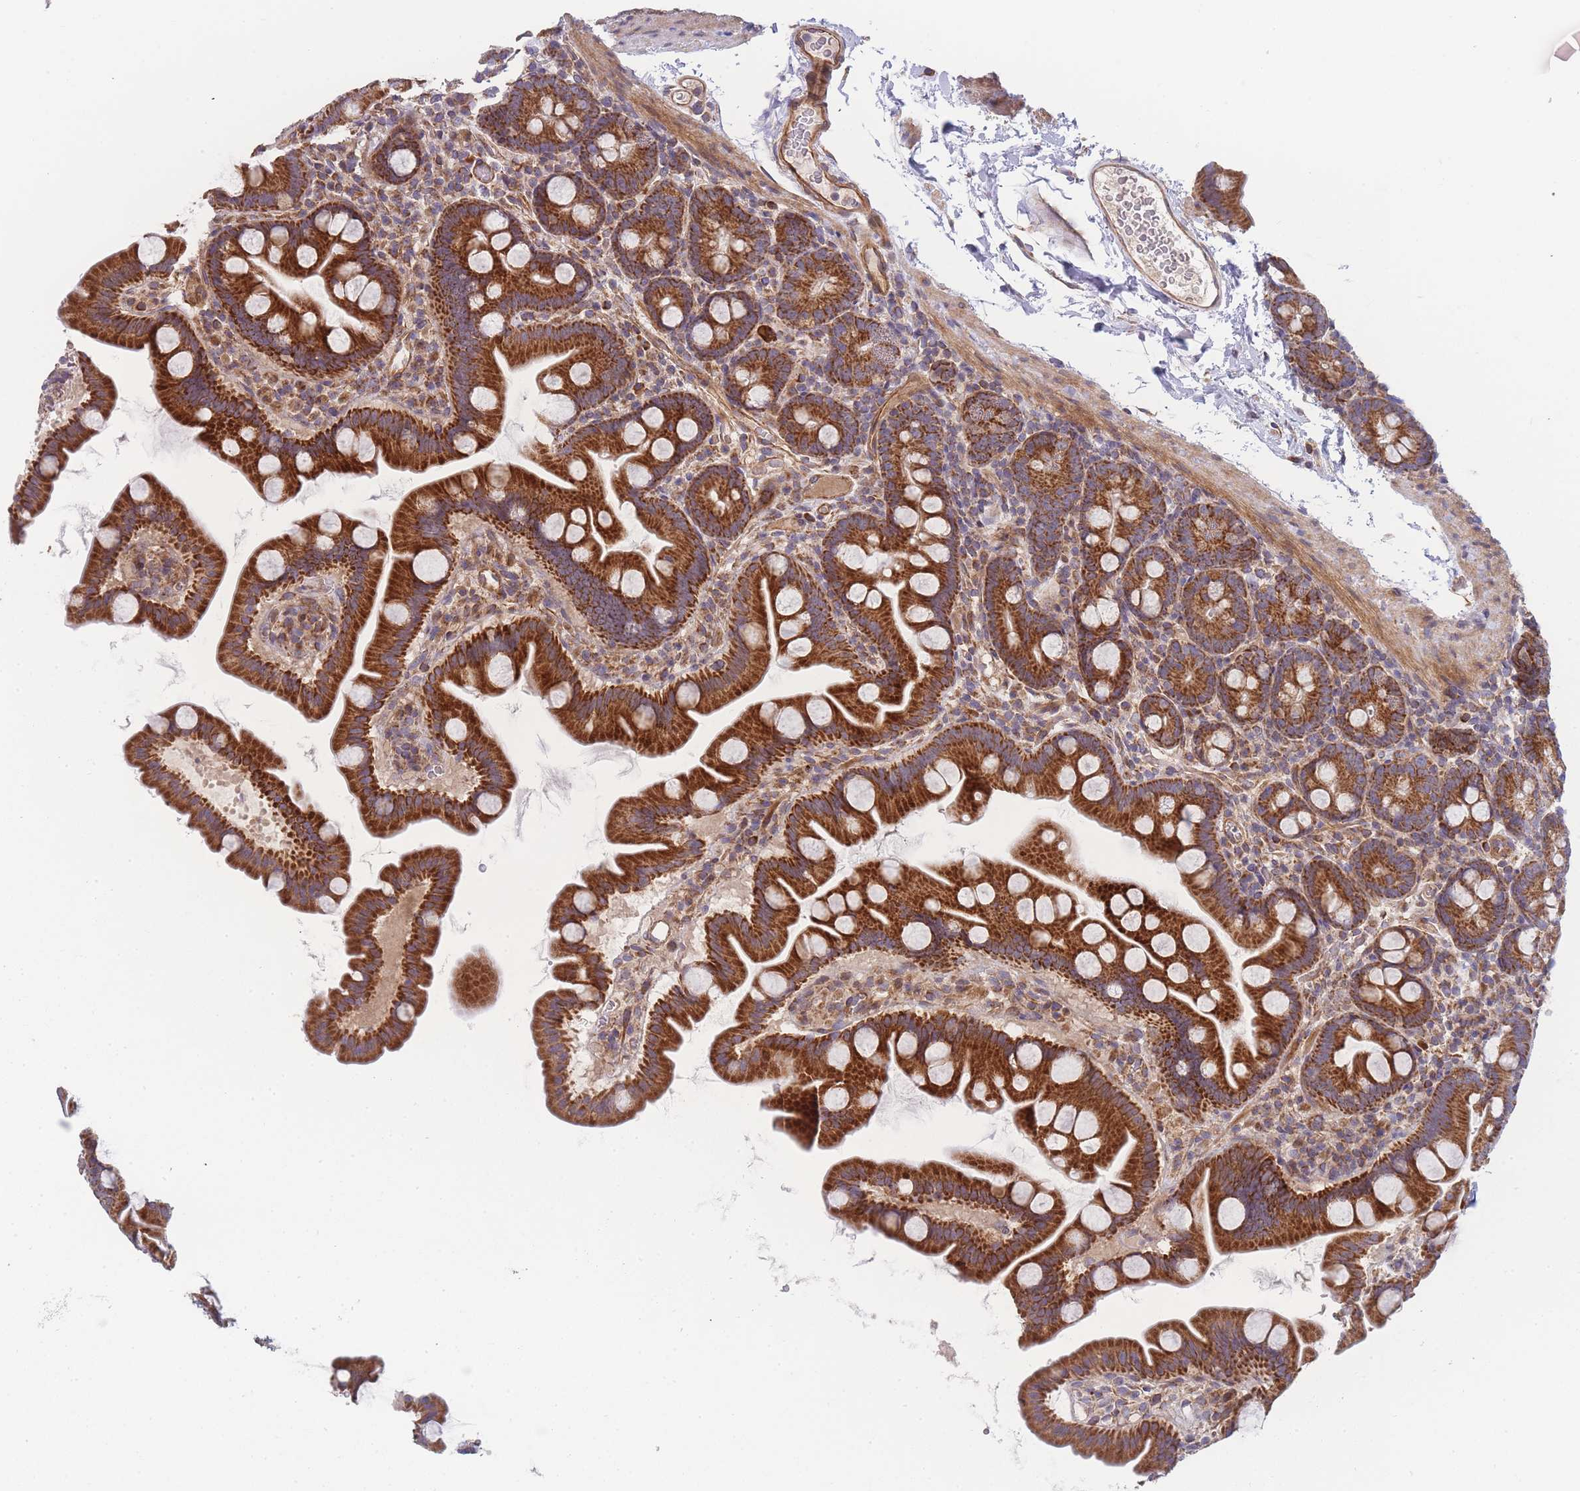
{"staining": {"intensity": "strong", "quantity": ">75%", "location": "cytoplasmic/membranous"}, "tissue": "small intestine", "cell_type": "Glandular cells", "image_type": "normal", "snomed": [{"axis": "morphology", "description": "Normal tissue, NOS"}, {"axis": "topography", "description": "Small intestine"}], "caption": "Immunohistochemistry (IHC) (DAB) staining of benign small intestine exhibits strong cytoplasmic/membranous protein staining in approximately >75% of glandular cells. The protein is shown in brown color, while the nuclei are stained blue.", "gene": "MTRES1", "patient": {"sex": "female", "age": 68}}